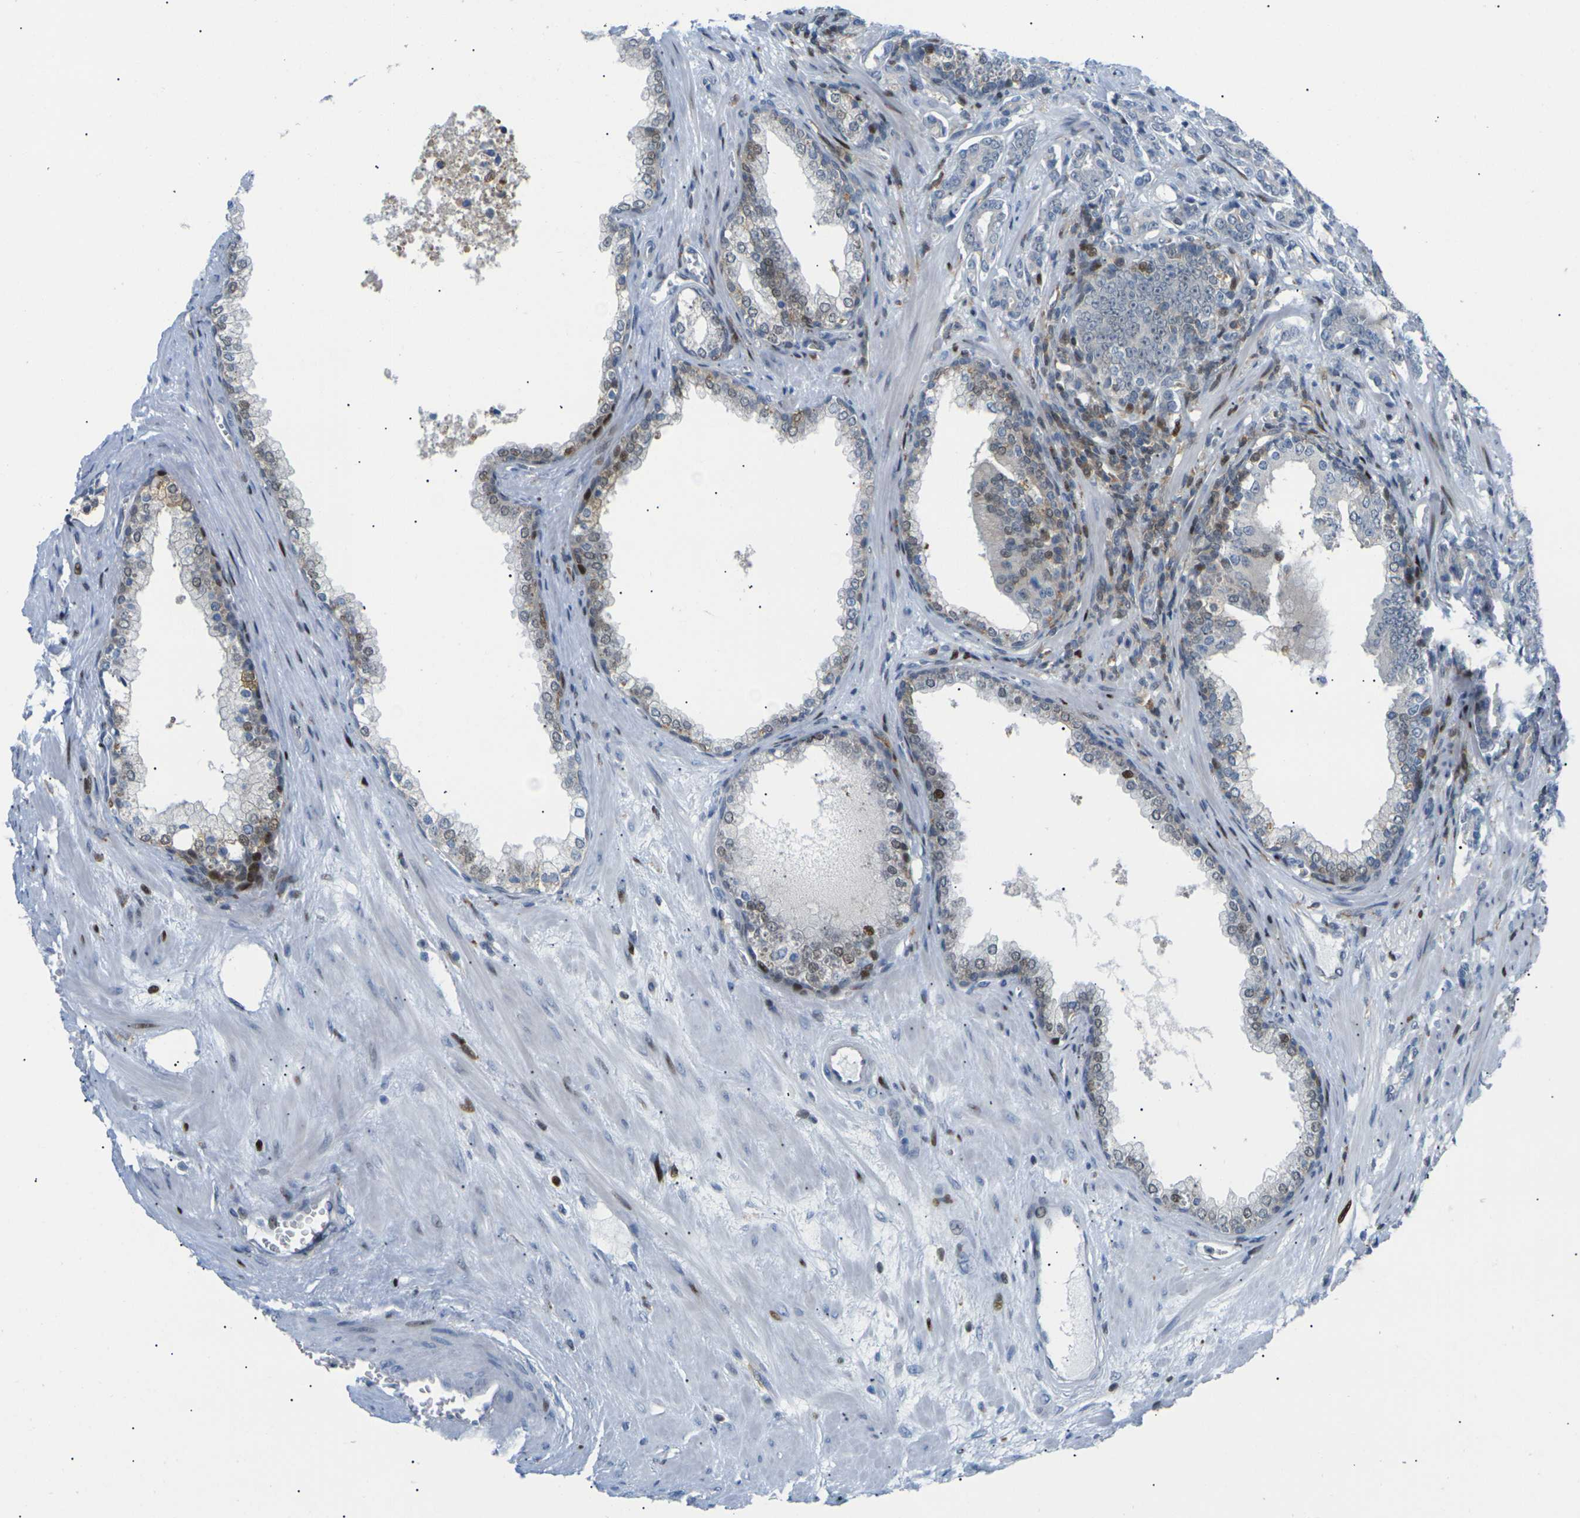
{"staining": {"intensity": "moderate", "quantity": "<25%", "location": "nuclear"}, "tissue": "prostate cancer", "cell_type": "Tumor cells", "image_type": "cancer", "snomed": [{"axis": "morphology", "description": "Adenocarcinoma, Low grade"}, {"axis": "topography", "description": "Prostate"}], "caption": "The immunohistochemical stain labels moderate nuclear expression in tumor cells of prostate cancer (low-grade adenocarcinoma) tissue.", "gene": "RPS6KA3", "patient": {"sex": "male", "age": 58}}